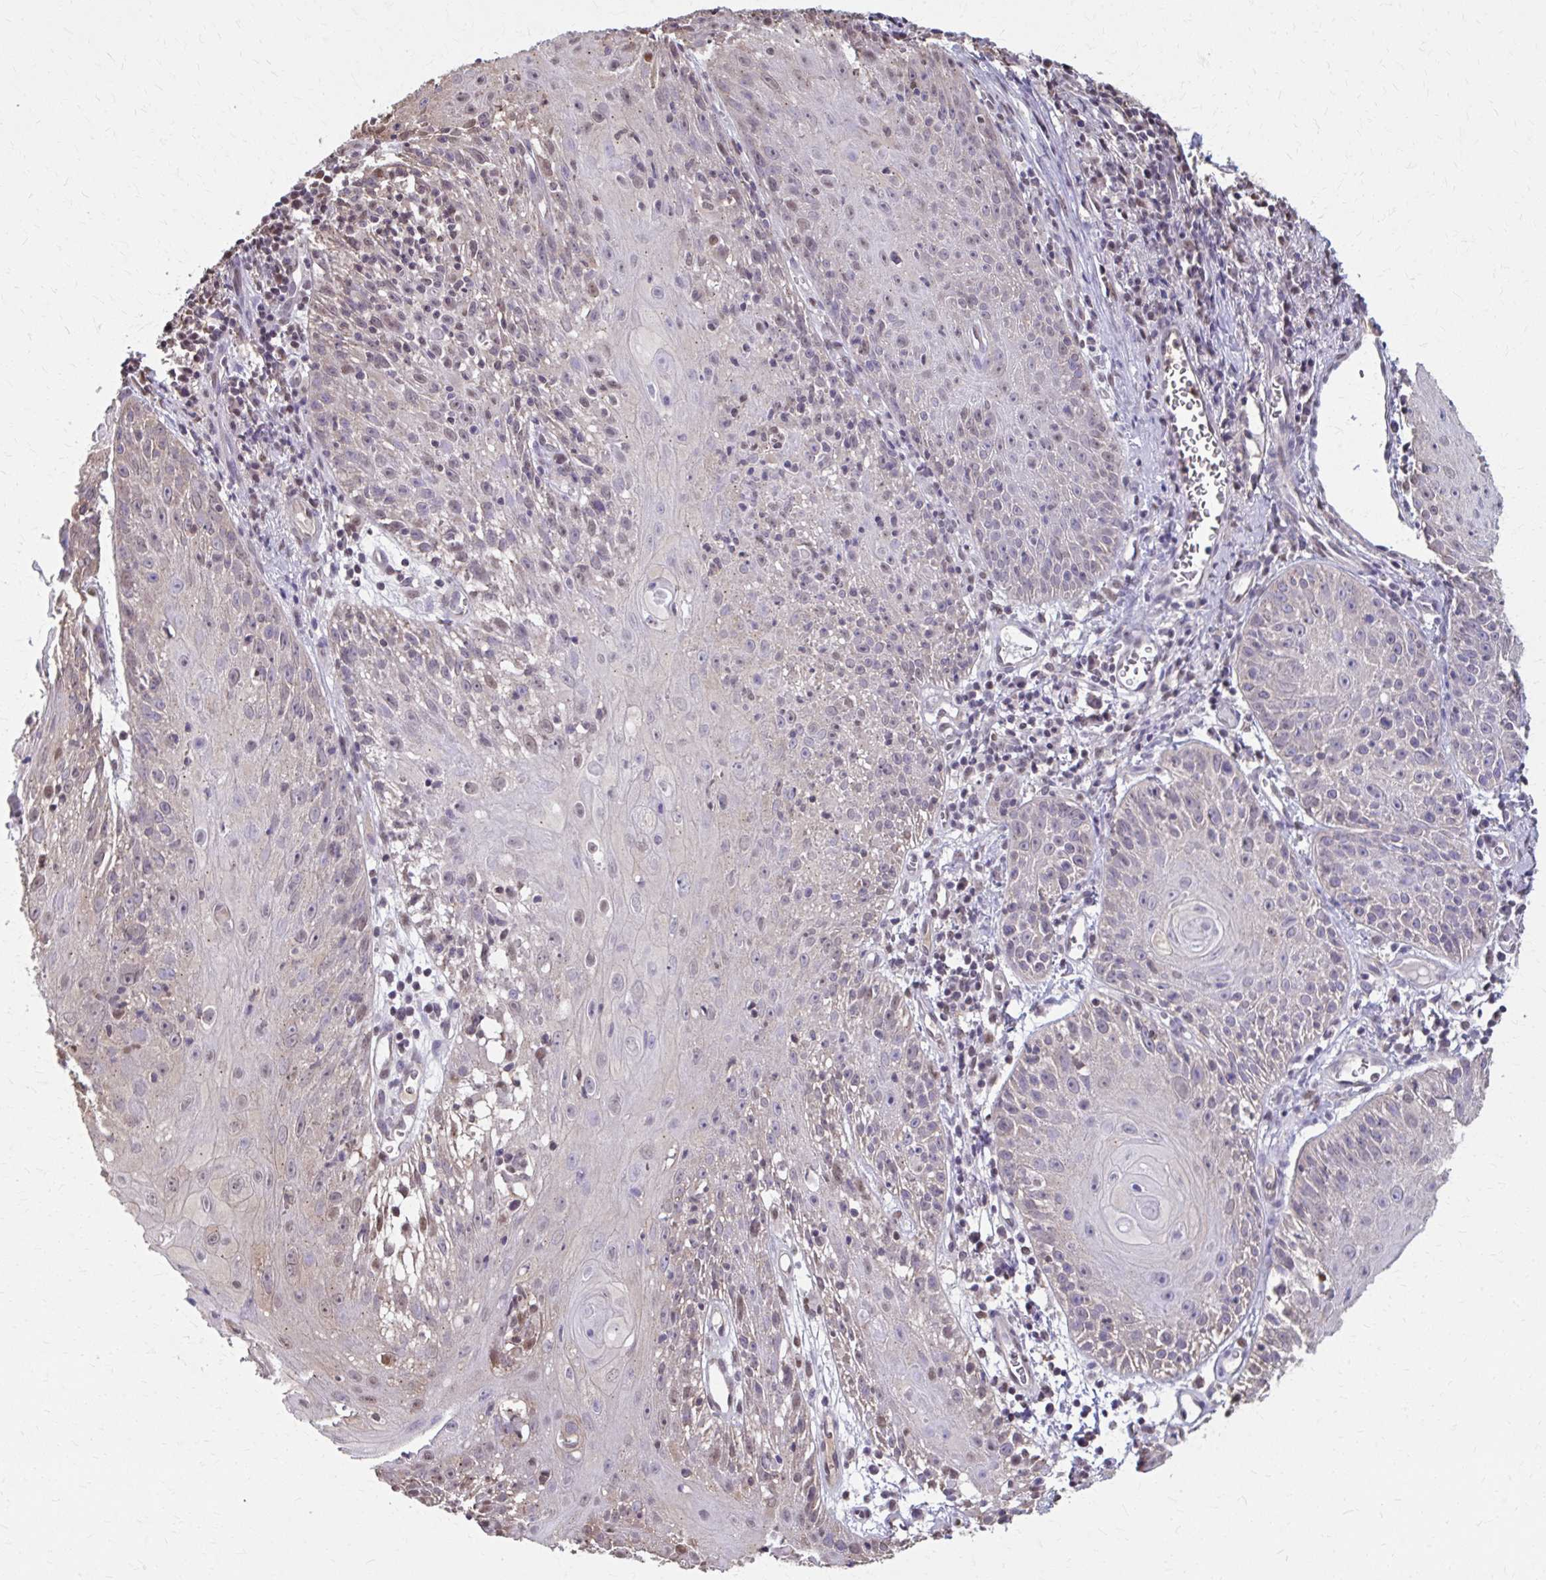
{"staining": {"intensity": "weak", "quantity": "<25%", "location": "nuclear"}, "tissue": "skin cancer", "cell_type": "Tumor cells", "image_type": "cancer", "snomed": [{"axis": "morphology", "description": "Squamous cell carcinoma, NOS"}, {"axis": "topography", "description": "Skin"}, {"axis": "topography", "description": "Vulva"}], "caption": "Immunohistochemical staining of human skin cancer shows no significant positivity in tumor cells.", "gene": "ING4", "patient": {"sex": "female", "age": 76}}